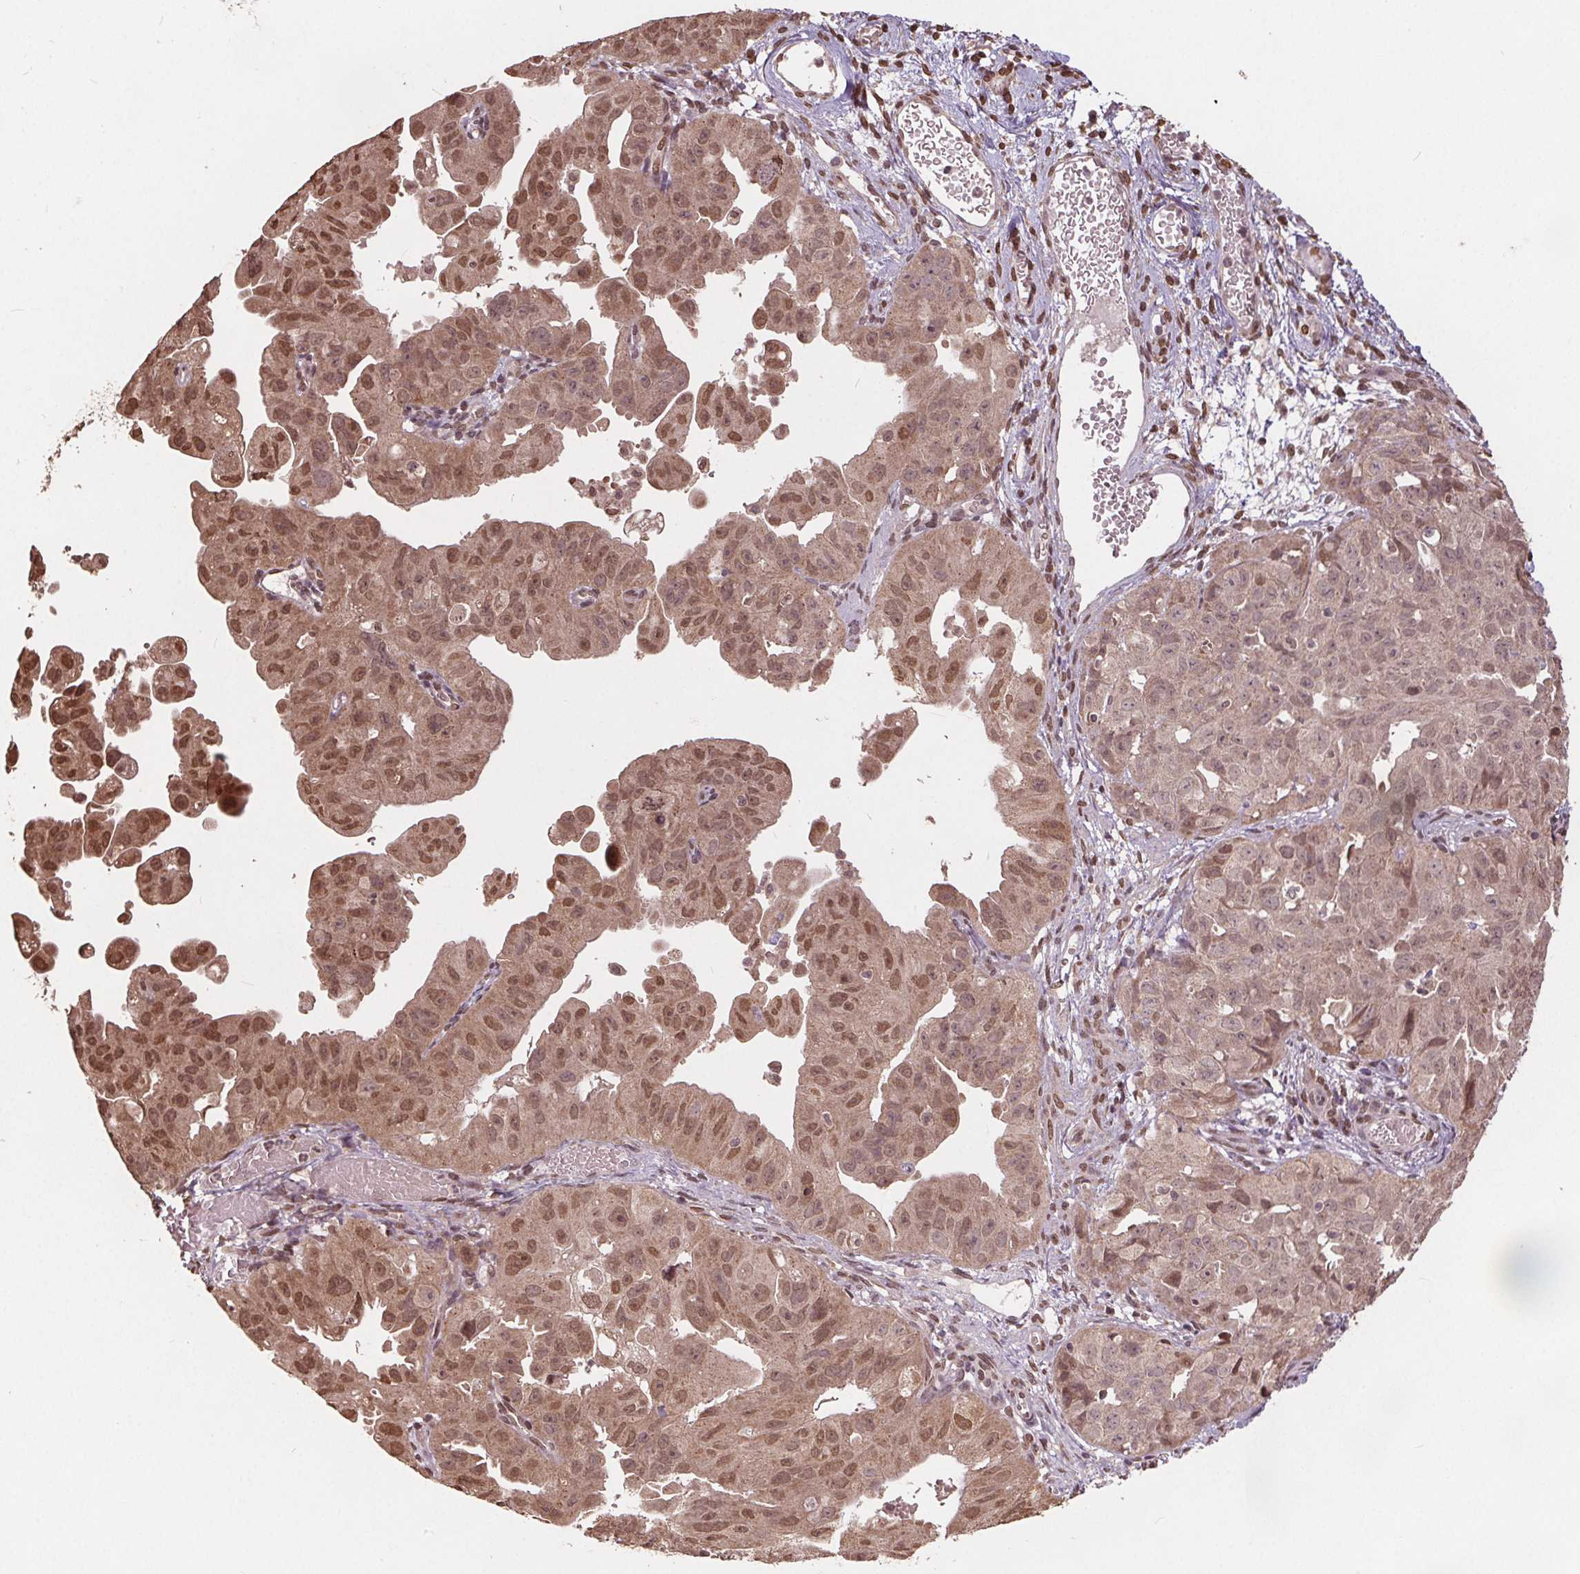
{"staining": {"intensity": "moderate", "quantity": ">75%", "location": "cytoplasmic/membranous,nuclear"}, "tissue": "ovarian cancer", "cell_type": "Tumor cells", "image_type": "cancer", "snomed": [{"axis": "morphology", "description": "Carcinoma, endometroid"}, {"axis": "topography", "description": "Ovary"}], "caption": "DAB immunohistochemical staining of human ovarian endometroid carcinoma exhibits moderate cytoplasmic/membranous and nuclear protein staining in approximately >75% of tumor cells.", "gene": "HIF1AN", "patient": {"sex": "female", "age": 85}}